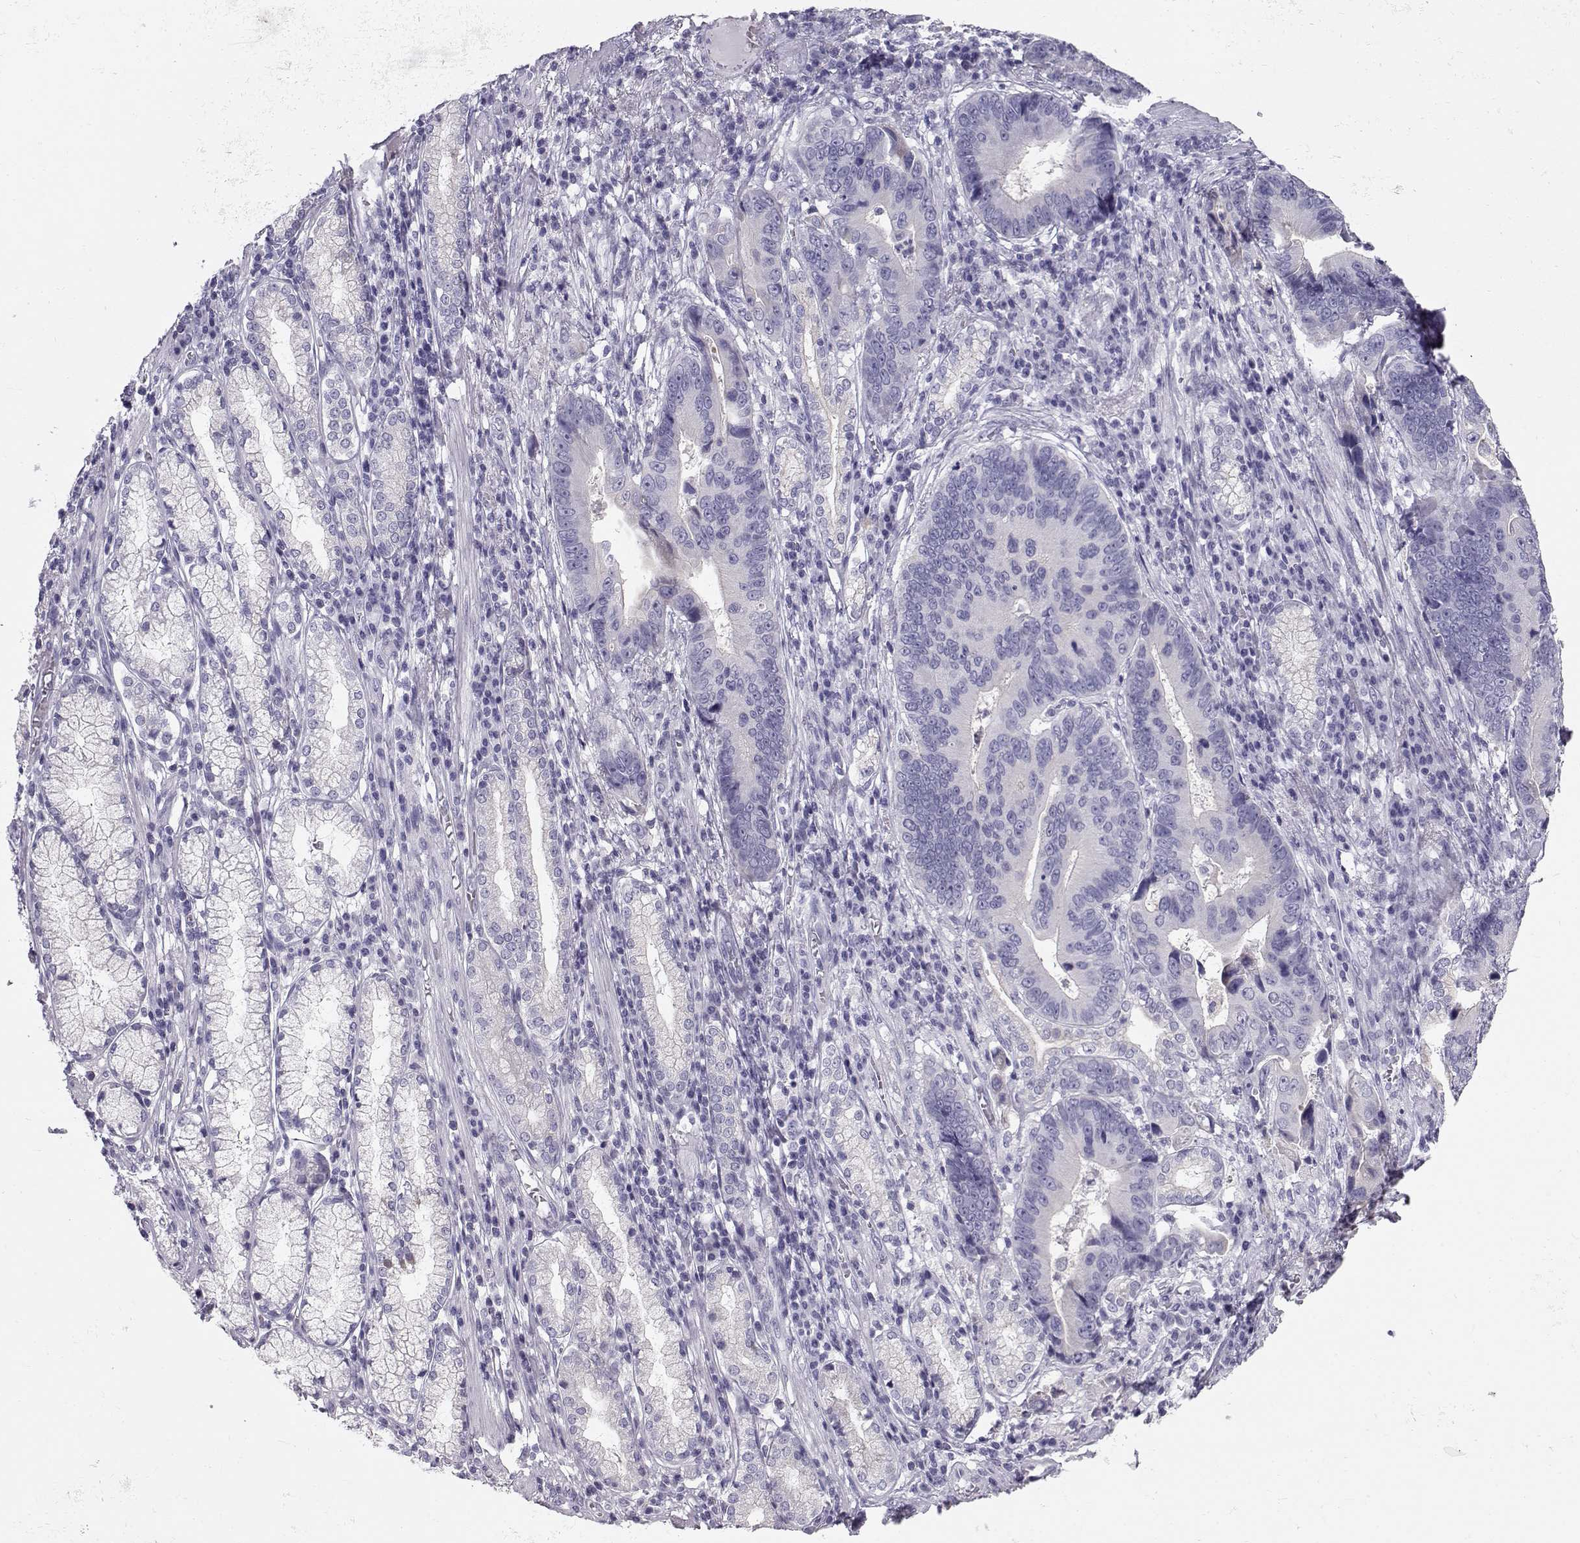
{"staining": {"intensity": "negative", "quantity": "none", "location": "none"}, "tissue": "stomach cancer", "cell_type": "Tumor cells", "image_type": "cancer", "snomed": [{"axis": "morphology", "description": "Adenocarcinoma, NOS"}, {"axis": "topography", "description": "Stomach"}], "caption": "This is an immunohistochemistry image of human stomach adenocarcinoma. There is no expression in tumor cells.", "gene": "GPR26", "patient": {"sex": "male", "age": 84}}